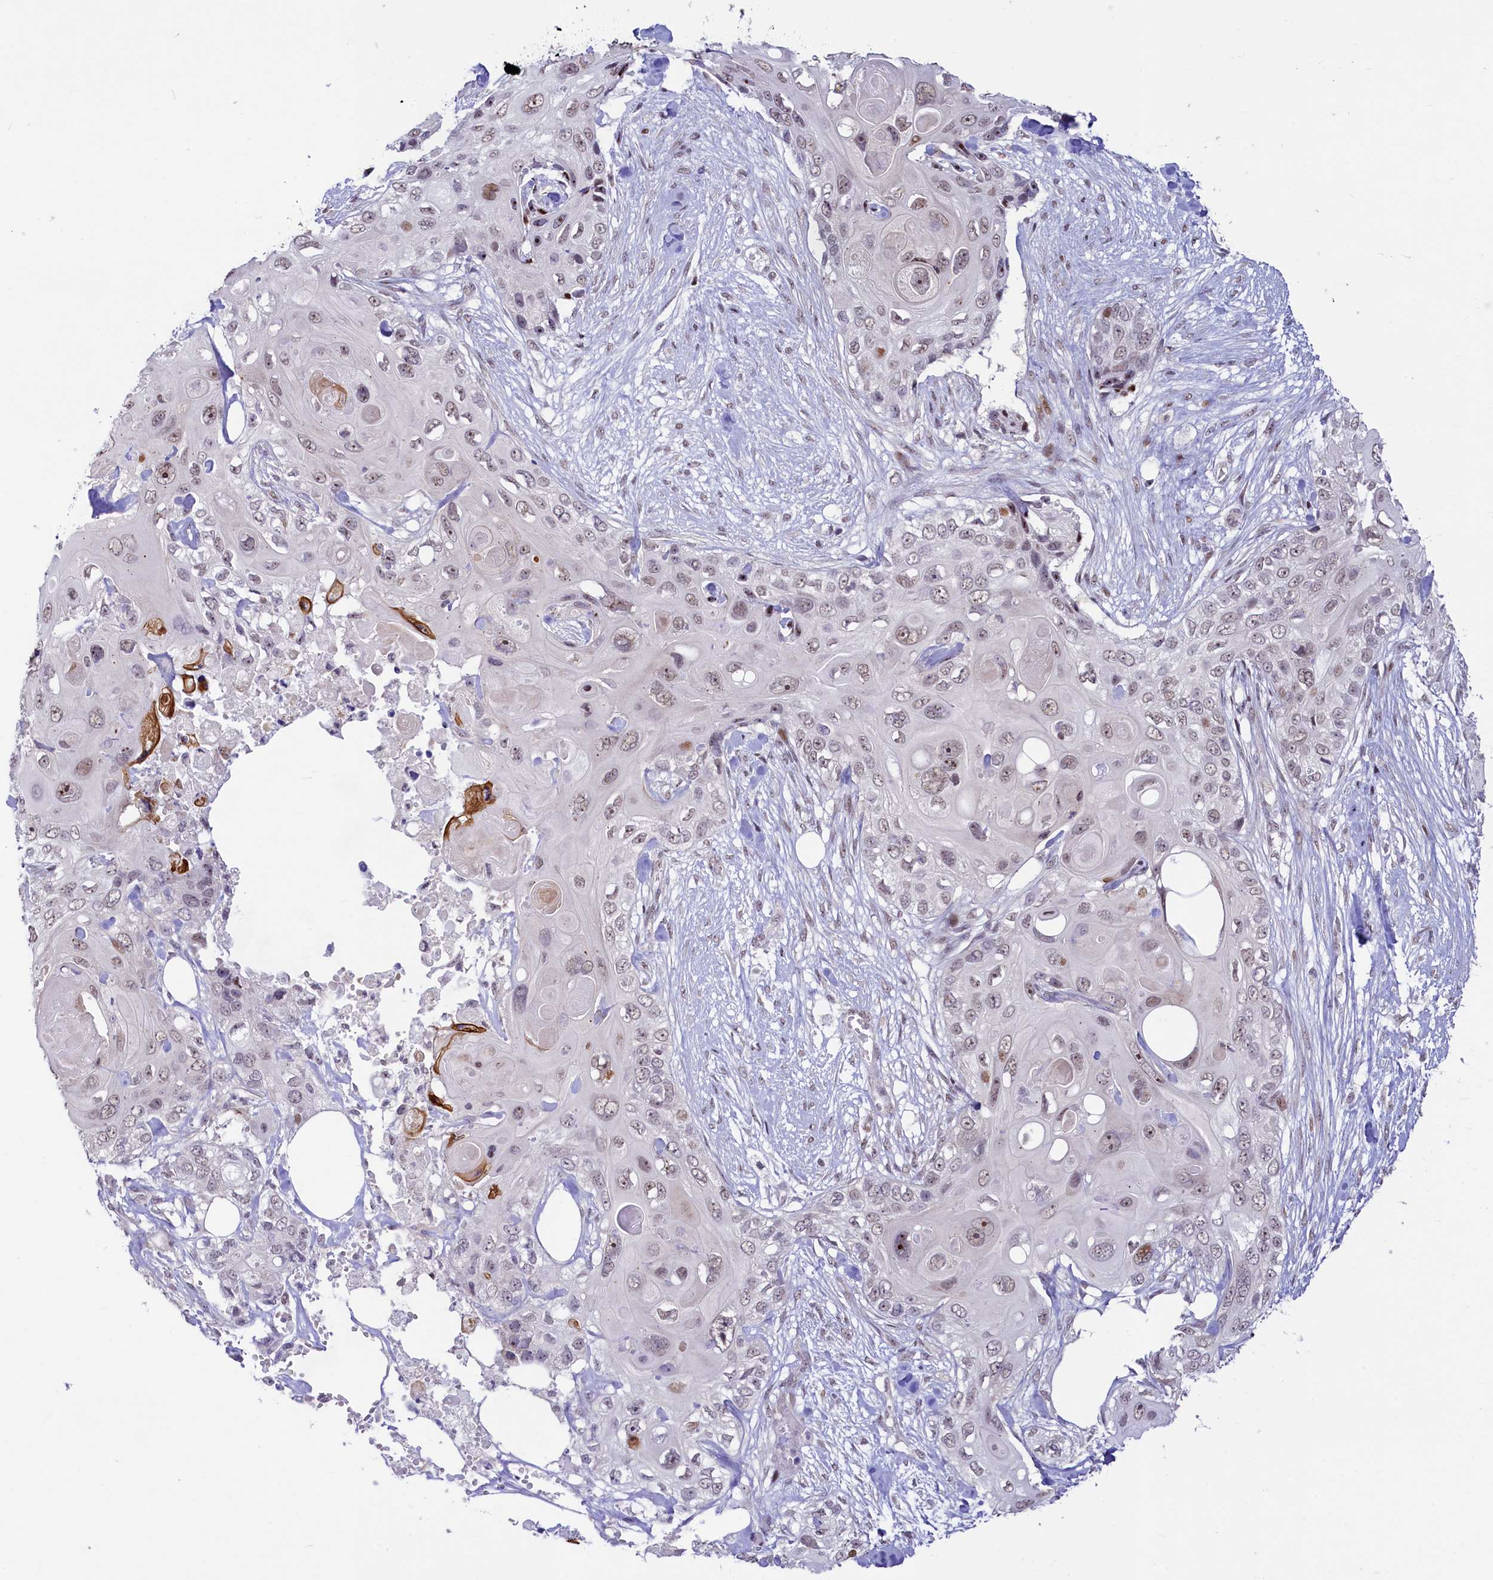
{"staining": {"intensity": "weak", "quantity": "25%-75%", "location": "nuclear"}, "tissue": "skin cancer", "cell_type": "Tumor cells", "image_type": "cancer", "snomed": [{"axis": "morphology", "description": "Normal tissue, NOS"}, {"axis": "morphology", "description": "Squamous cell carcinoma, NOS"}, {"axis": "topography", "description": "Skin"}], "caption": "High-magnification brightfield microscopy of skin cancer (squamous cell carcinoma) stained with DAB (3,3'-diaminobenzidine) (brown) and counterstained with hematoxylin (blue). tumor cells exhibit weak nuclear staining is identified in approximately25%-75% of cells.", "gene": "ANKS3", "patient": {"sex": "male", "age": 72}}